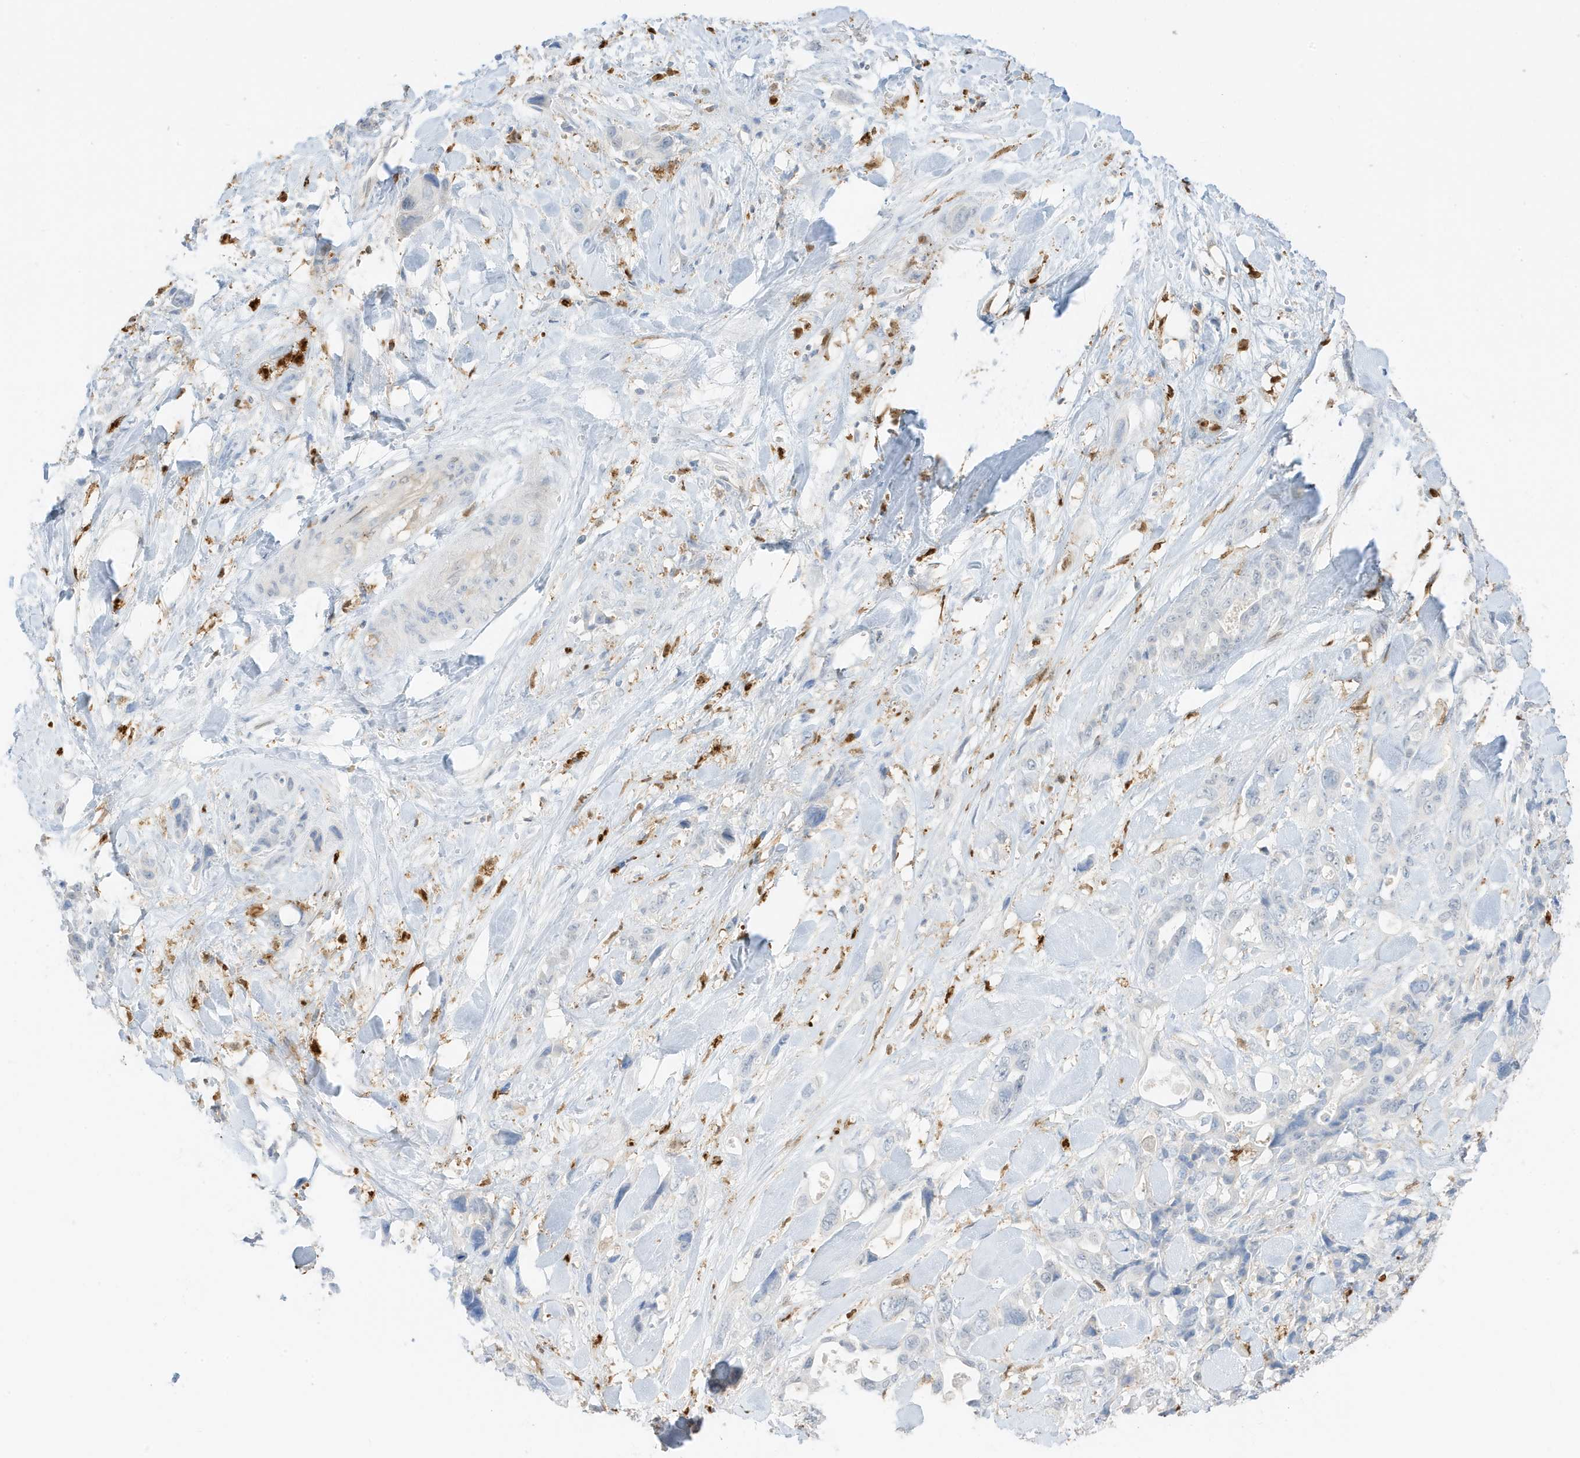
{"staining": {"intensity": "negative", "quantity": "none", "location": "none"}, "tissue": "pancreatic cancer", "cell_type": "Tumor cells", "image_type": "cancer", "snomed": [{"axis": "morphology", "description": "Adenocarcinoma, NOS"}, {"axis": "topography", "description": "Pancreas"}], "caption": "An immunohistochemistry micrograph of adenocarcinoma (pancreatic) is shown. There is no staining in tumor cells of adenocarcinoma (pancreatic). The staining was performed using DAB to visualize the protein expression in brown, while the nuclei were stained in blue with hematoxylin (Magnification: 20x).", "gene": "GCA", "patient": {"sex": "male", "age": 46}}